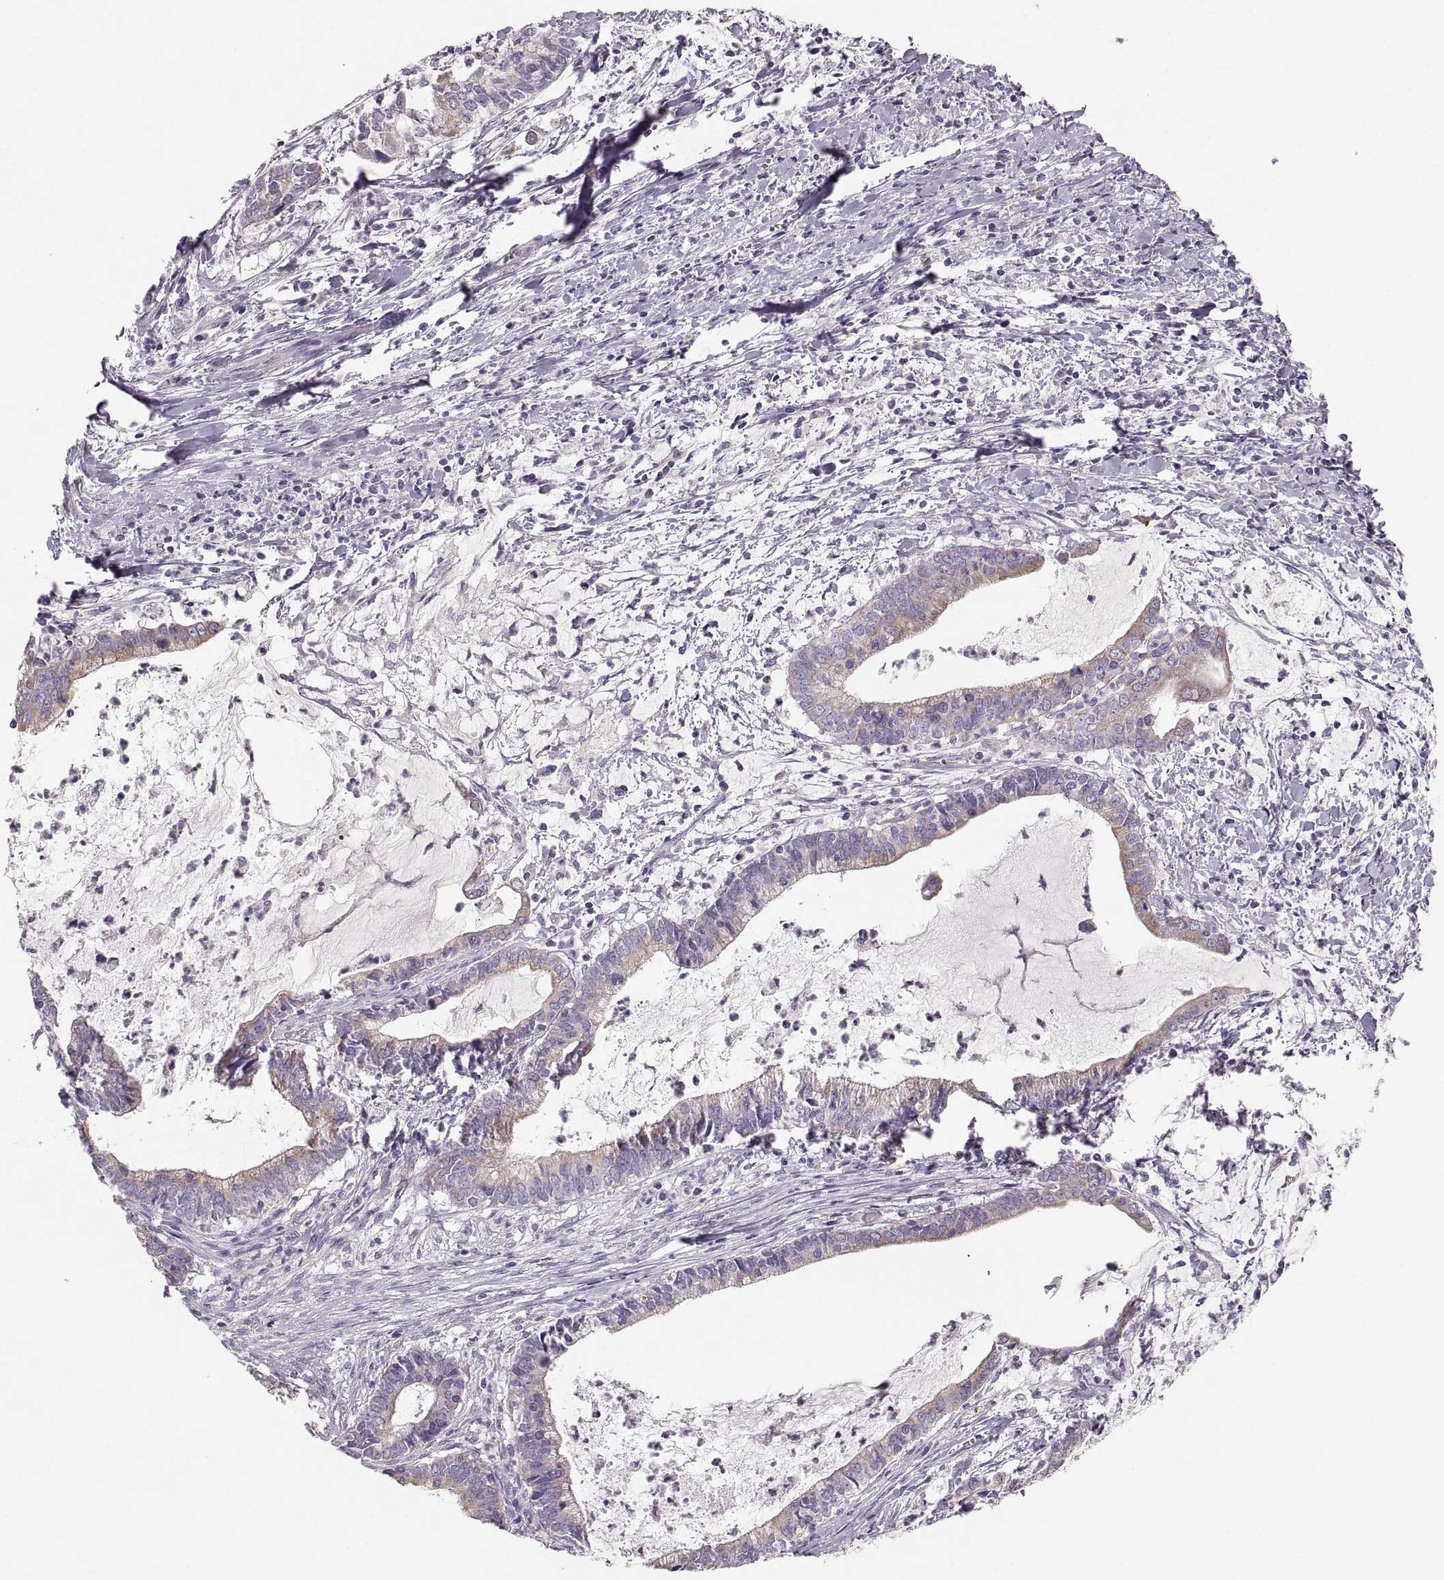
{"staining": {"intensity": "weak", "quantity": "<25%", "location": "cytoplasmic/membranous"}, "tissue": "cervical cancer", "cell_type": "Tumor cells", "image_type": "cancer", "snomed": [{"axis": "morphology", "description": "Adenocarcinoma, NOS"}, {"axis": "topography", "description": "Cervix"}], "caption": "Cervical adenocarcinoma was stained to show a protein in brown. There is no significant staining in tumor cells.", "gene": "RUNDC3A", "patient": {"sex": "female", "age": 42}}